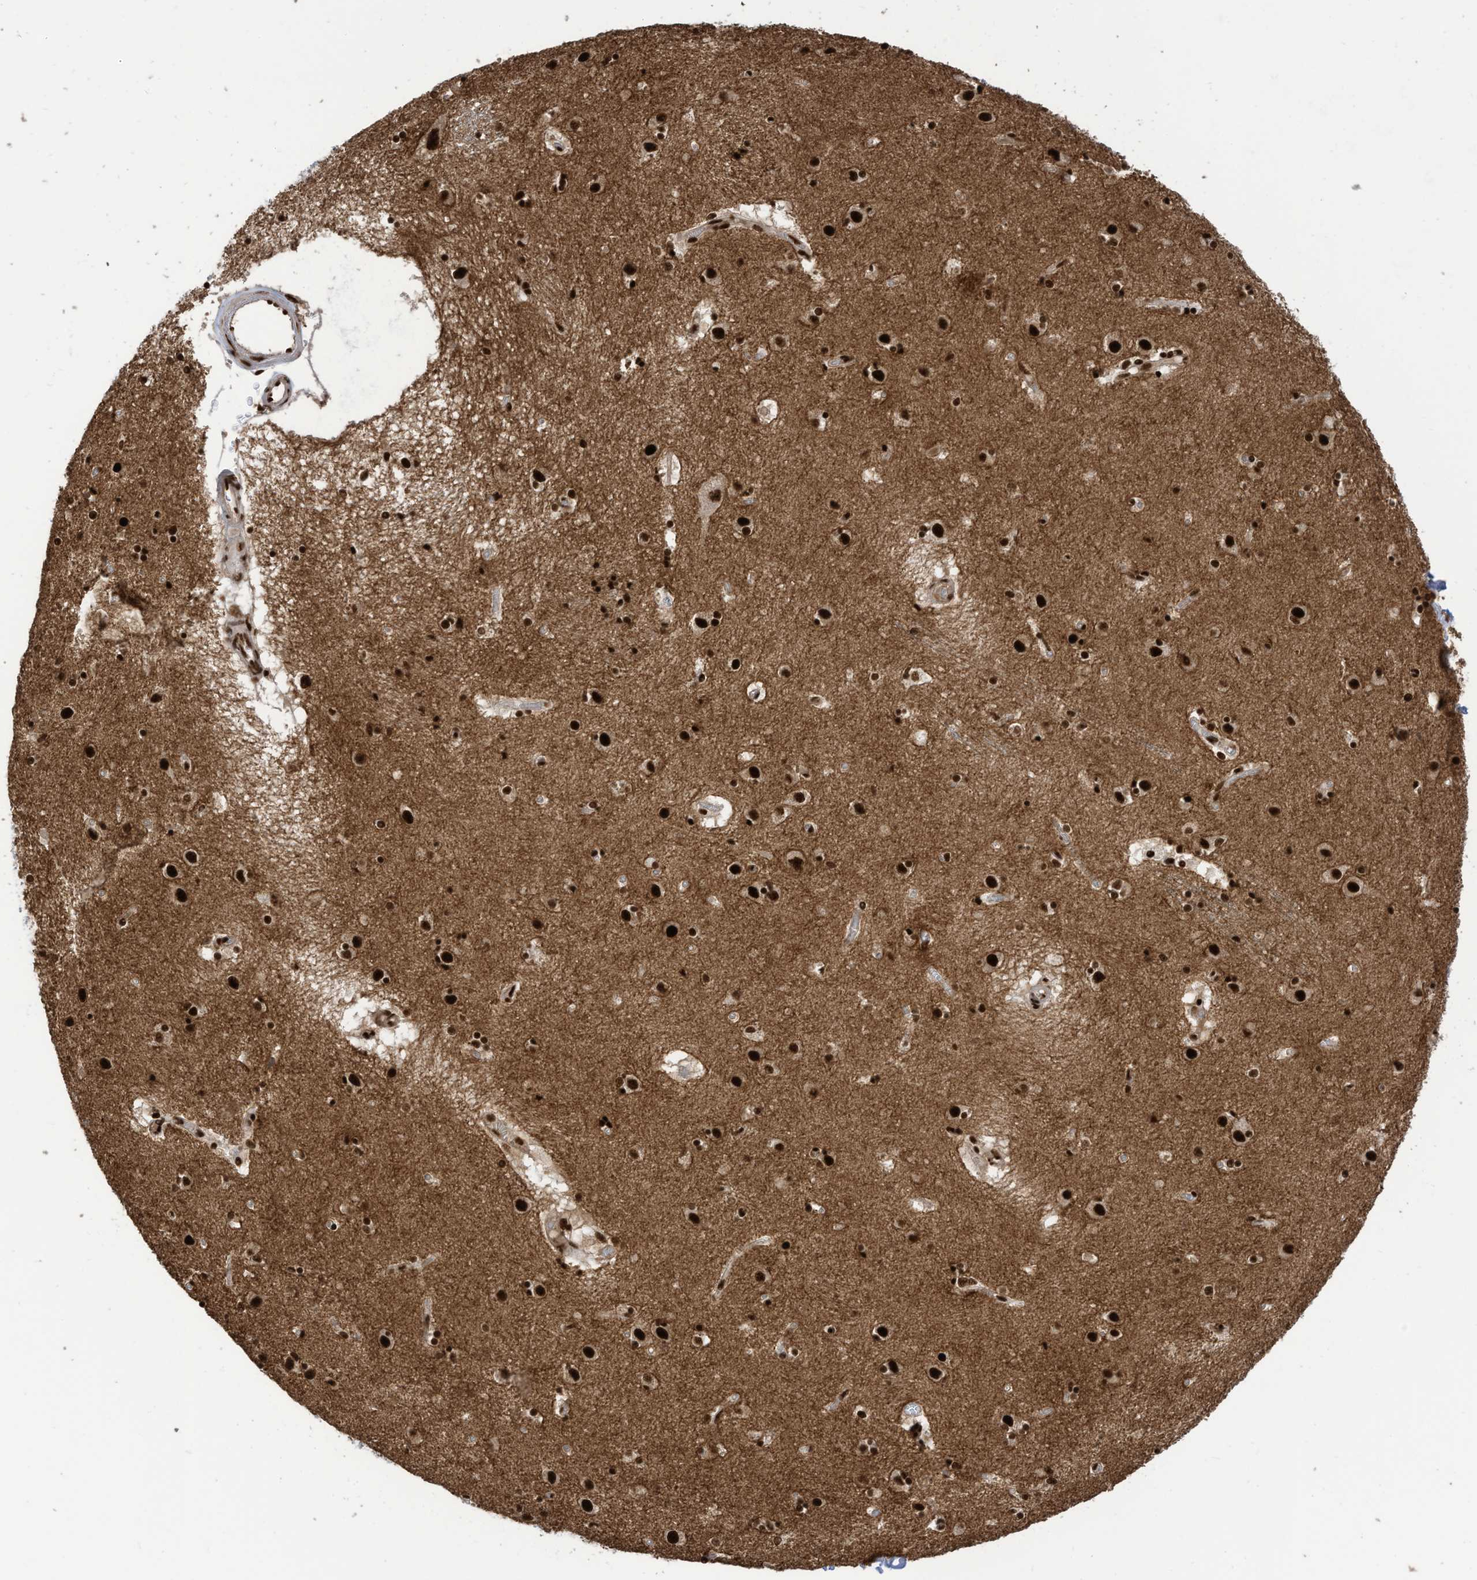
{"staining": {"intensity": "strong", "quantity": "25%-75%", "location": "nuclear"}, "tissue": "caudate", "cell_type": "Glial cells", "image_type": "normal", "snomed": [{"axis": "morphology", "description": "Normal tissue, NOS"}, {"axis": "topography", "description": "Lateral ventricle wall"}], "caption": "Glial cells show high levels of strong nuclear staining in approximately 25%-75% of cells in normal caudate. (DAB (3,3'-diaminobenzidine) IHC, brown staining for protein, blue staining for nuclei).", "gene": "SF3A3", "patient": {"sex": "male", "age": 70}}